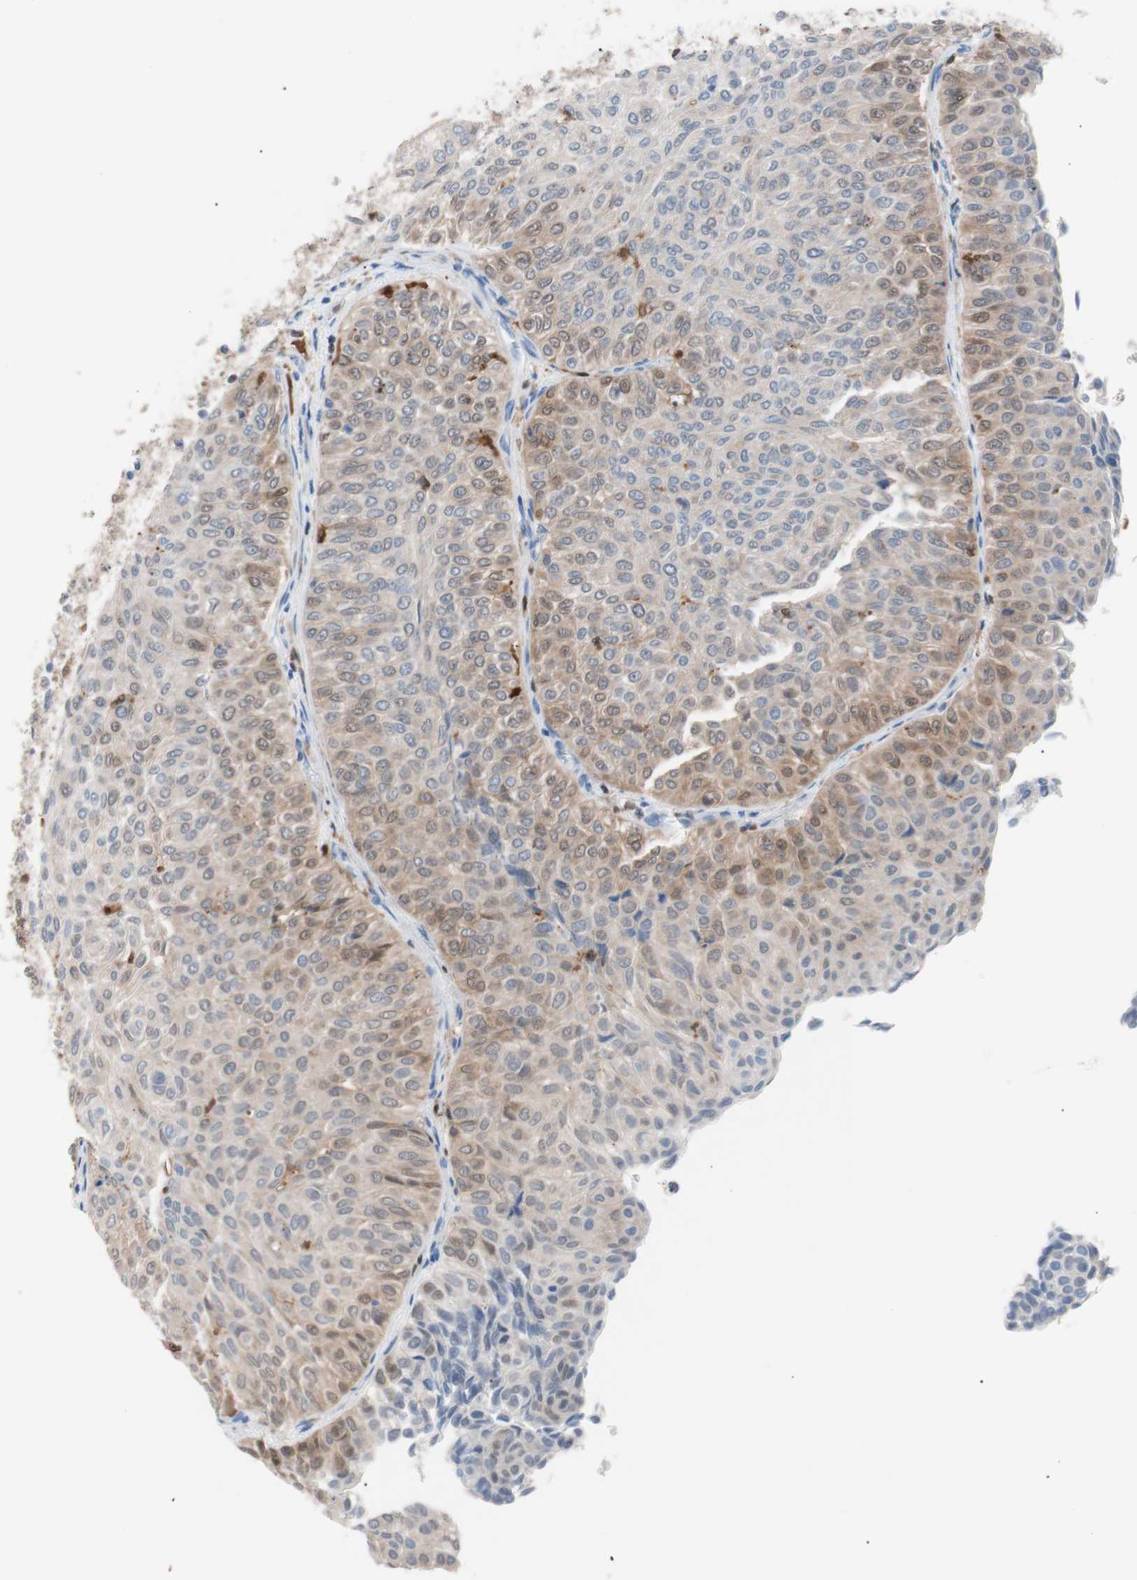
{"staining": {"intensity": "moderate", "quantity": "<25%", "location": "cytoplasmic/membranous,nuclear"}, "tissue": "urothelial cancer", "cell_type": "Tumor cells", "image_type": "cancer", "snomed": [{"axis": "morphology", "description": "Urothelial carcinoma, Low grade"}, {"axis": "topography", "description": "Urinary bladder"}], "caption": "High-magnification brightfield microscopy of urothelial carcinoma (low-grade) stained with DAB (brown) and counterstained with hematoxylin (blue). tumor cells exhibit moderate cytoplasmic/membranous and nuclear staining is seen in about<25% of cells.", "gene": "IL18", "patient": {"sex": "male", "age": 78}}